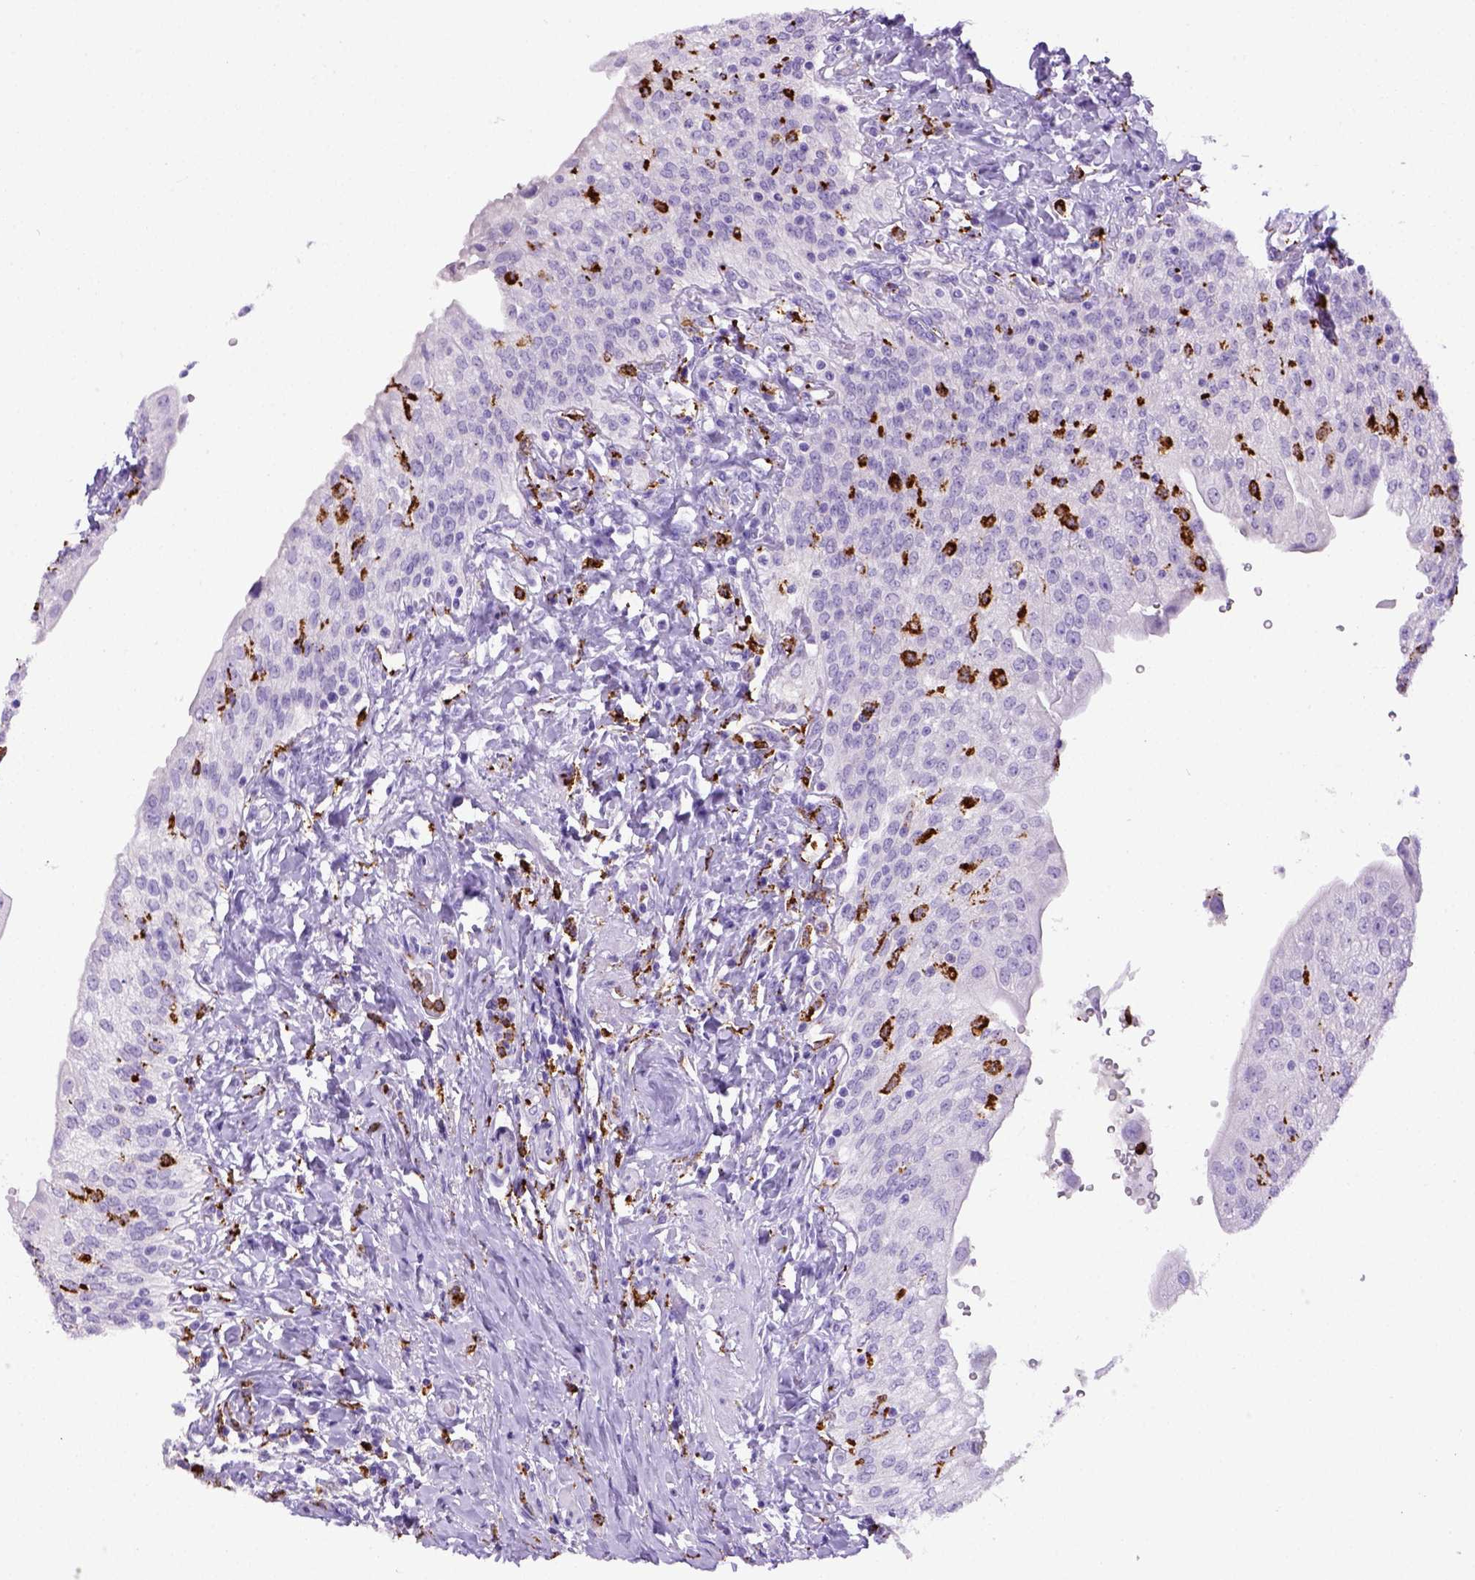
{"staining": {"intensity": "negative", "quantity": "none", "location": "none"}, "tissue": "urinary bladder", "cell_type": "Urothelial cells", "image_type": "normal", "snomed": [{"axis": "morphology", "description": "Normal tissue, NOS"}, {"axis": "morphology", "description": "Inflammation, NOS"}, {"axis": "topography", "description": "Urinary bladder"}], "caption": "Protein analysis of normal urinary bladder demonstrates no significant staining in urothelial cells.", "gene": "CD68", "patient": {"sex": "male", "age": 64}}